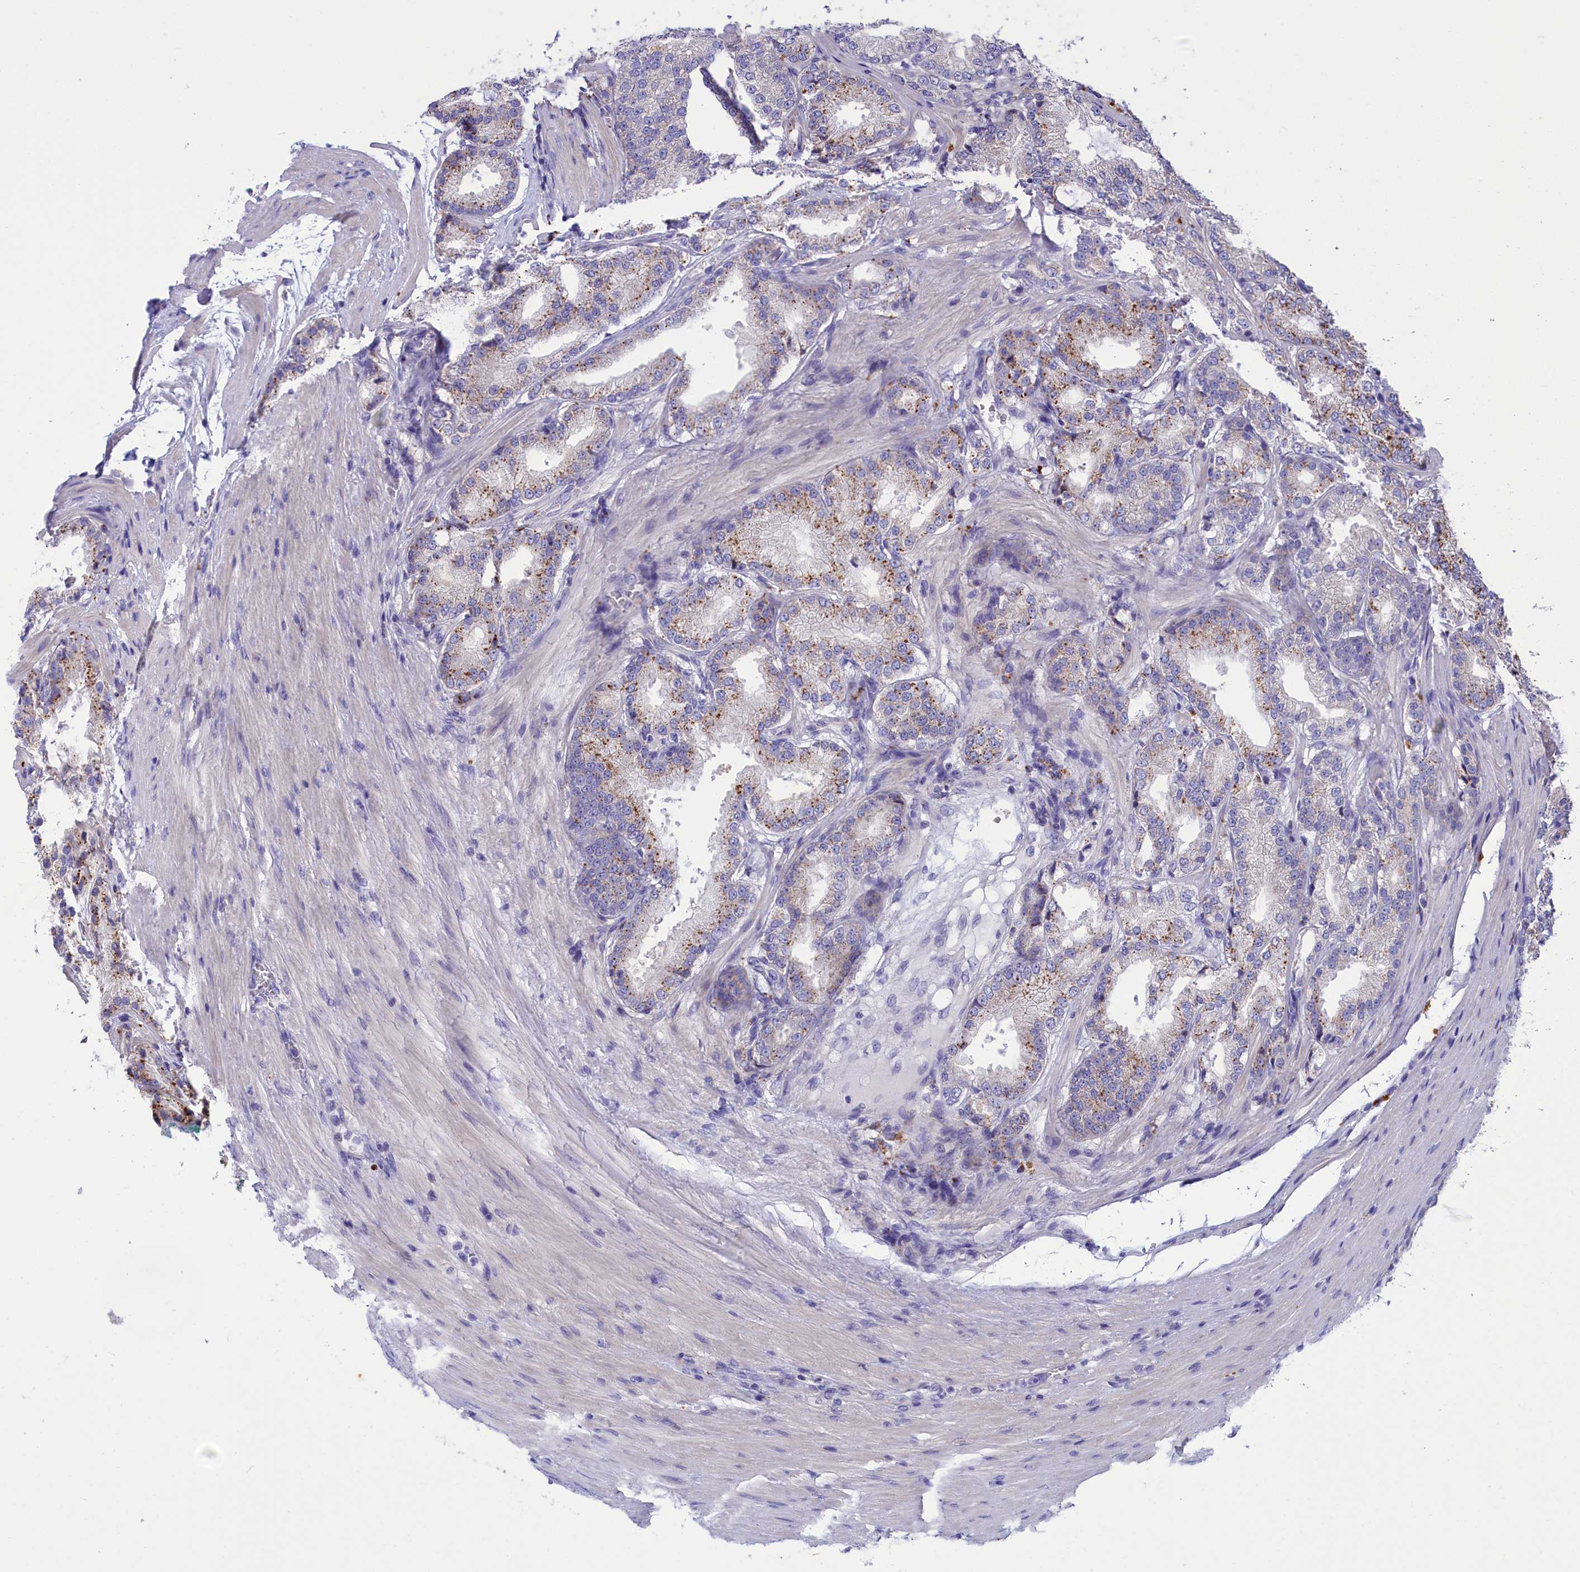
{"staining": {"intensity": "moderate", "quantity": "<25%", "location": "cytoplasmic/membranous"}, "tissue": "prostate cancer", "cell_type": "Tumor cells", "image_type": "cancer", "snomed": [{"axis": "morphology", "description": "Adenocarcinoma, Low grade"}, {"axis": "topography", "description": "Prostate"}], "caption": "IHC (DAB) staining of human prostate cancer (adenocarcinoma (low-grade)) demonstrates moderate cytoplasmic/membranous protein positivity in approximately <25% of tumor cells.", "gene": "WDR6", "patient": {"sex": "male", "age": 59}}